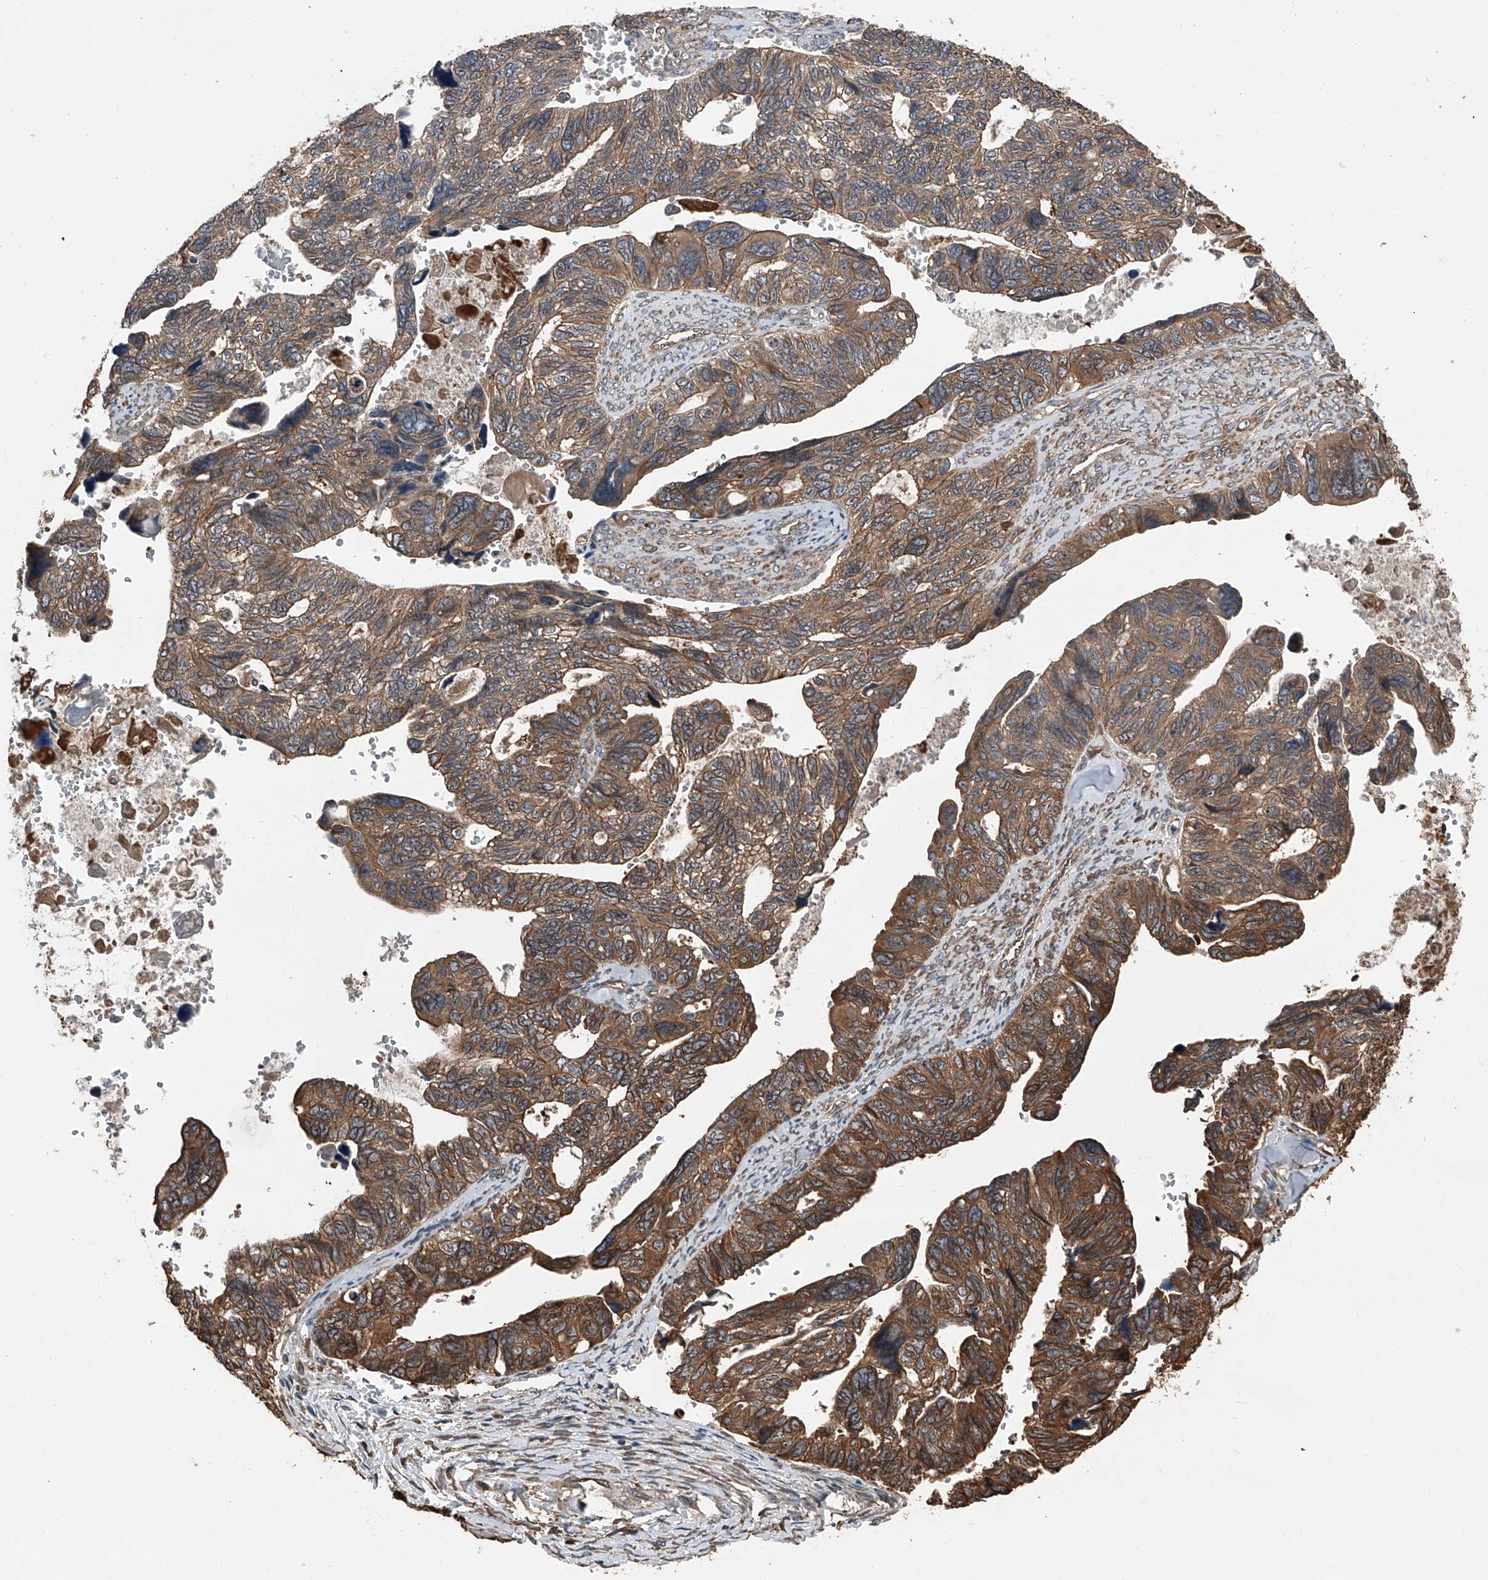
{"staining": {"intensity": "moderate", "quantity": ">75%", "location": "cytoplasmic/membranous"}, "tissue": "ovarian cancer", "cell_type": "Tumor cells", "image_type": "cancer", "snomed": [{"axis": "morphology", "description": "Cystadenocarcinoma, serous, NOS"}, {"axis": "topography", "description": "Ovary"}], "caption": "Tumor cells reveal medium levels of moderate cytoplasmic/membranous staining in approximately >75% of cells in ovarian serous cystadenocarcinoma. (brown staining indicates protein expression, while blue staining denotes nuclei).", "gene": "KCNJ2", "patient": {"sex": "female", "age": 79}}